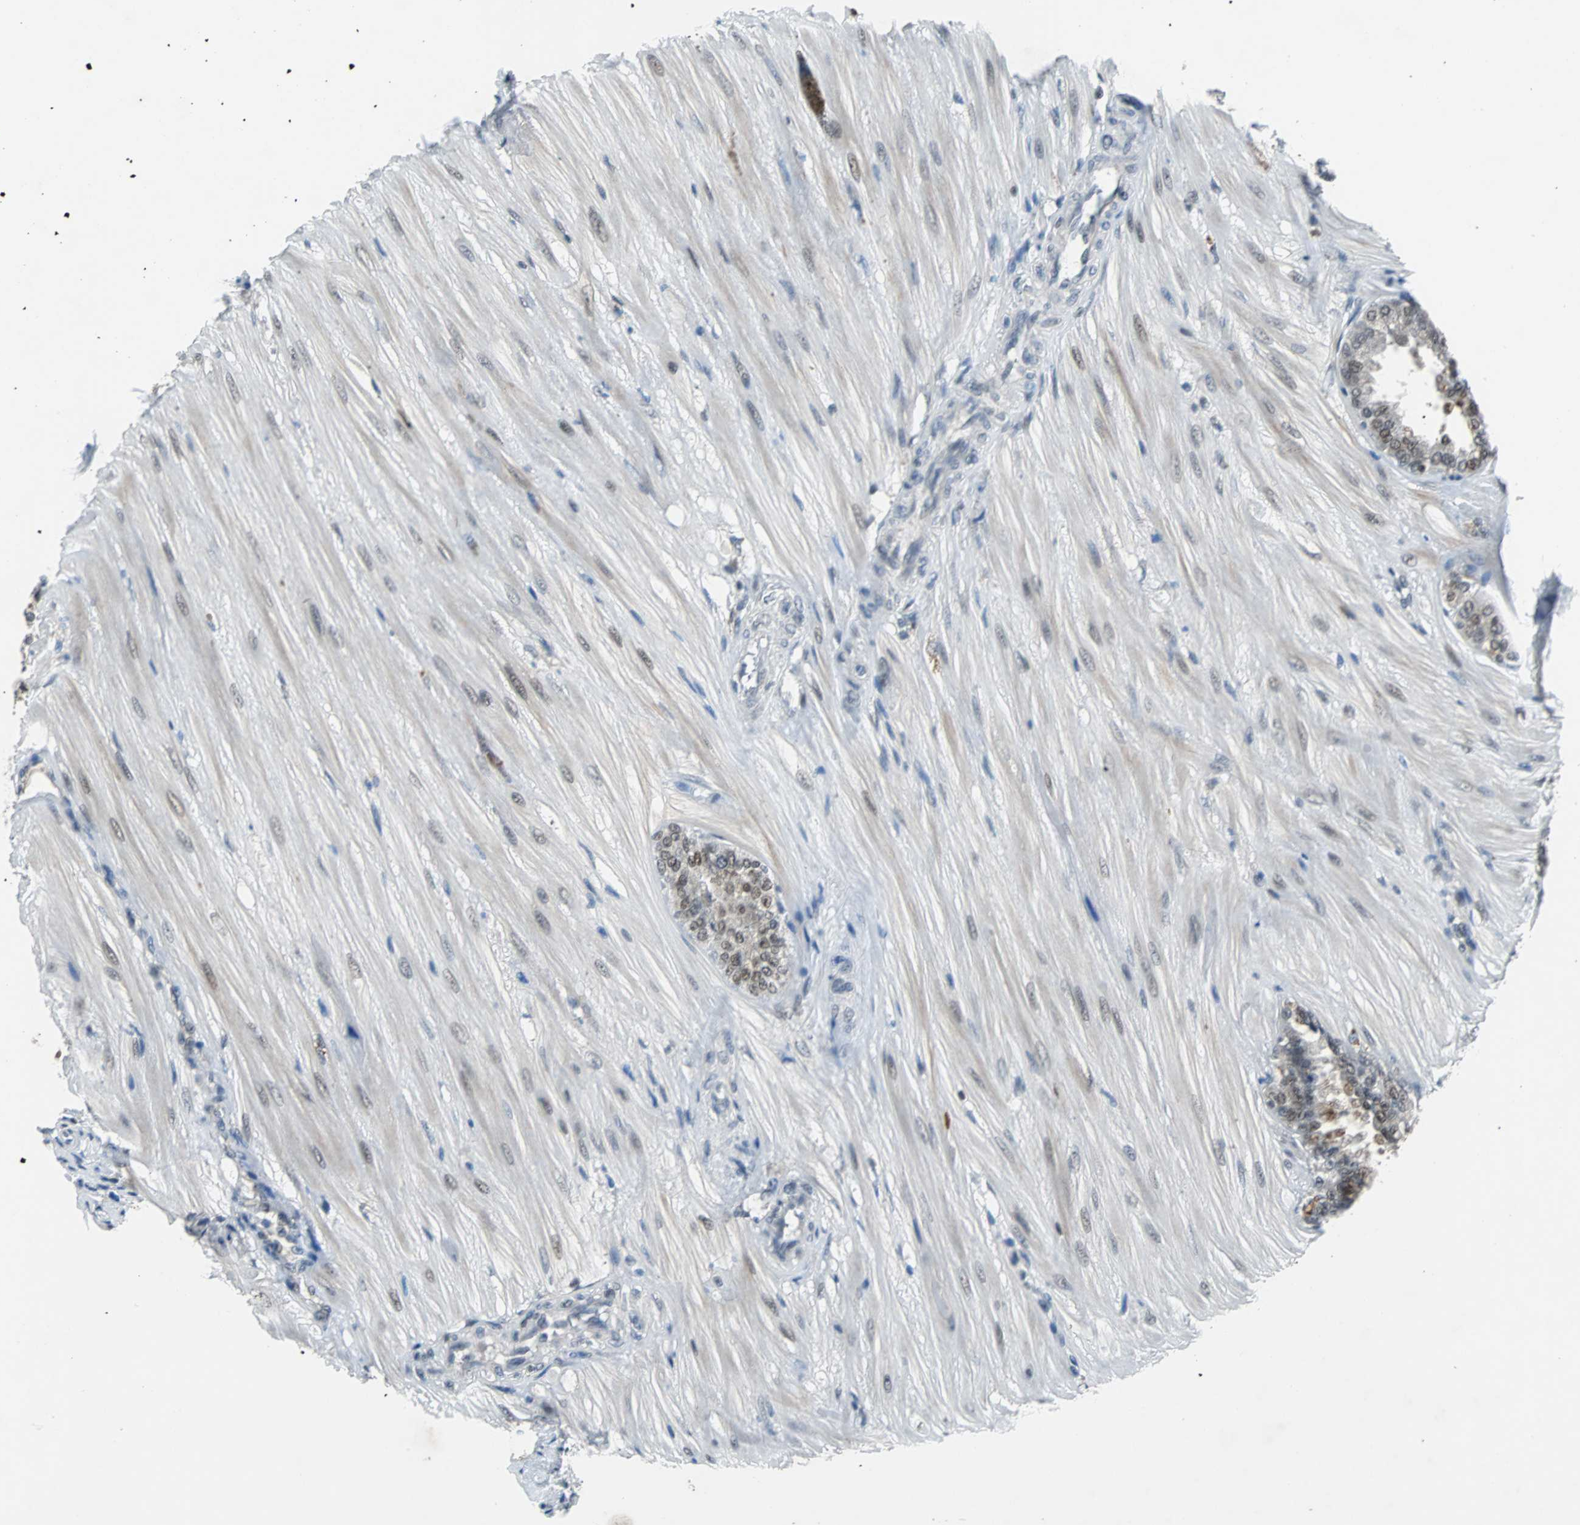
{"staining": {"intensity": "moderate", "quantity": "25%-75%", "location": "nuclear"}, "tissue": "seminal vesicle", "cell_type": "Glandular cells", "image_type": "normal", "snomed": [{"axis": "morphology", "description": "Normal tissue, NOS"}, {"axis": "topography", "description": "Seminal veicle"}], "caption": "The photomicrograph demonstrates staining of benign seminal vesicle, revealing moderate nuclear protein expression (brown color) within glandular cells.", "gene": "USP28", "patient": {"sex": "male", "age": 46}}